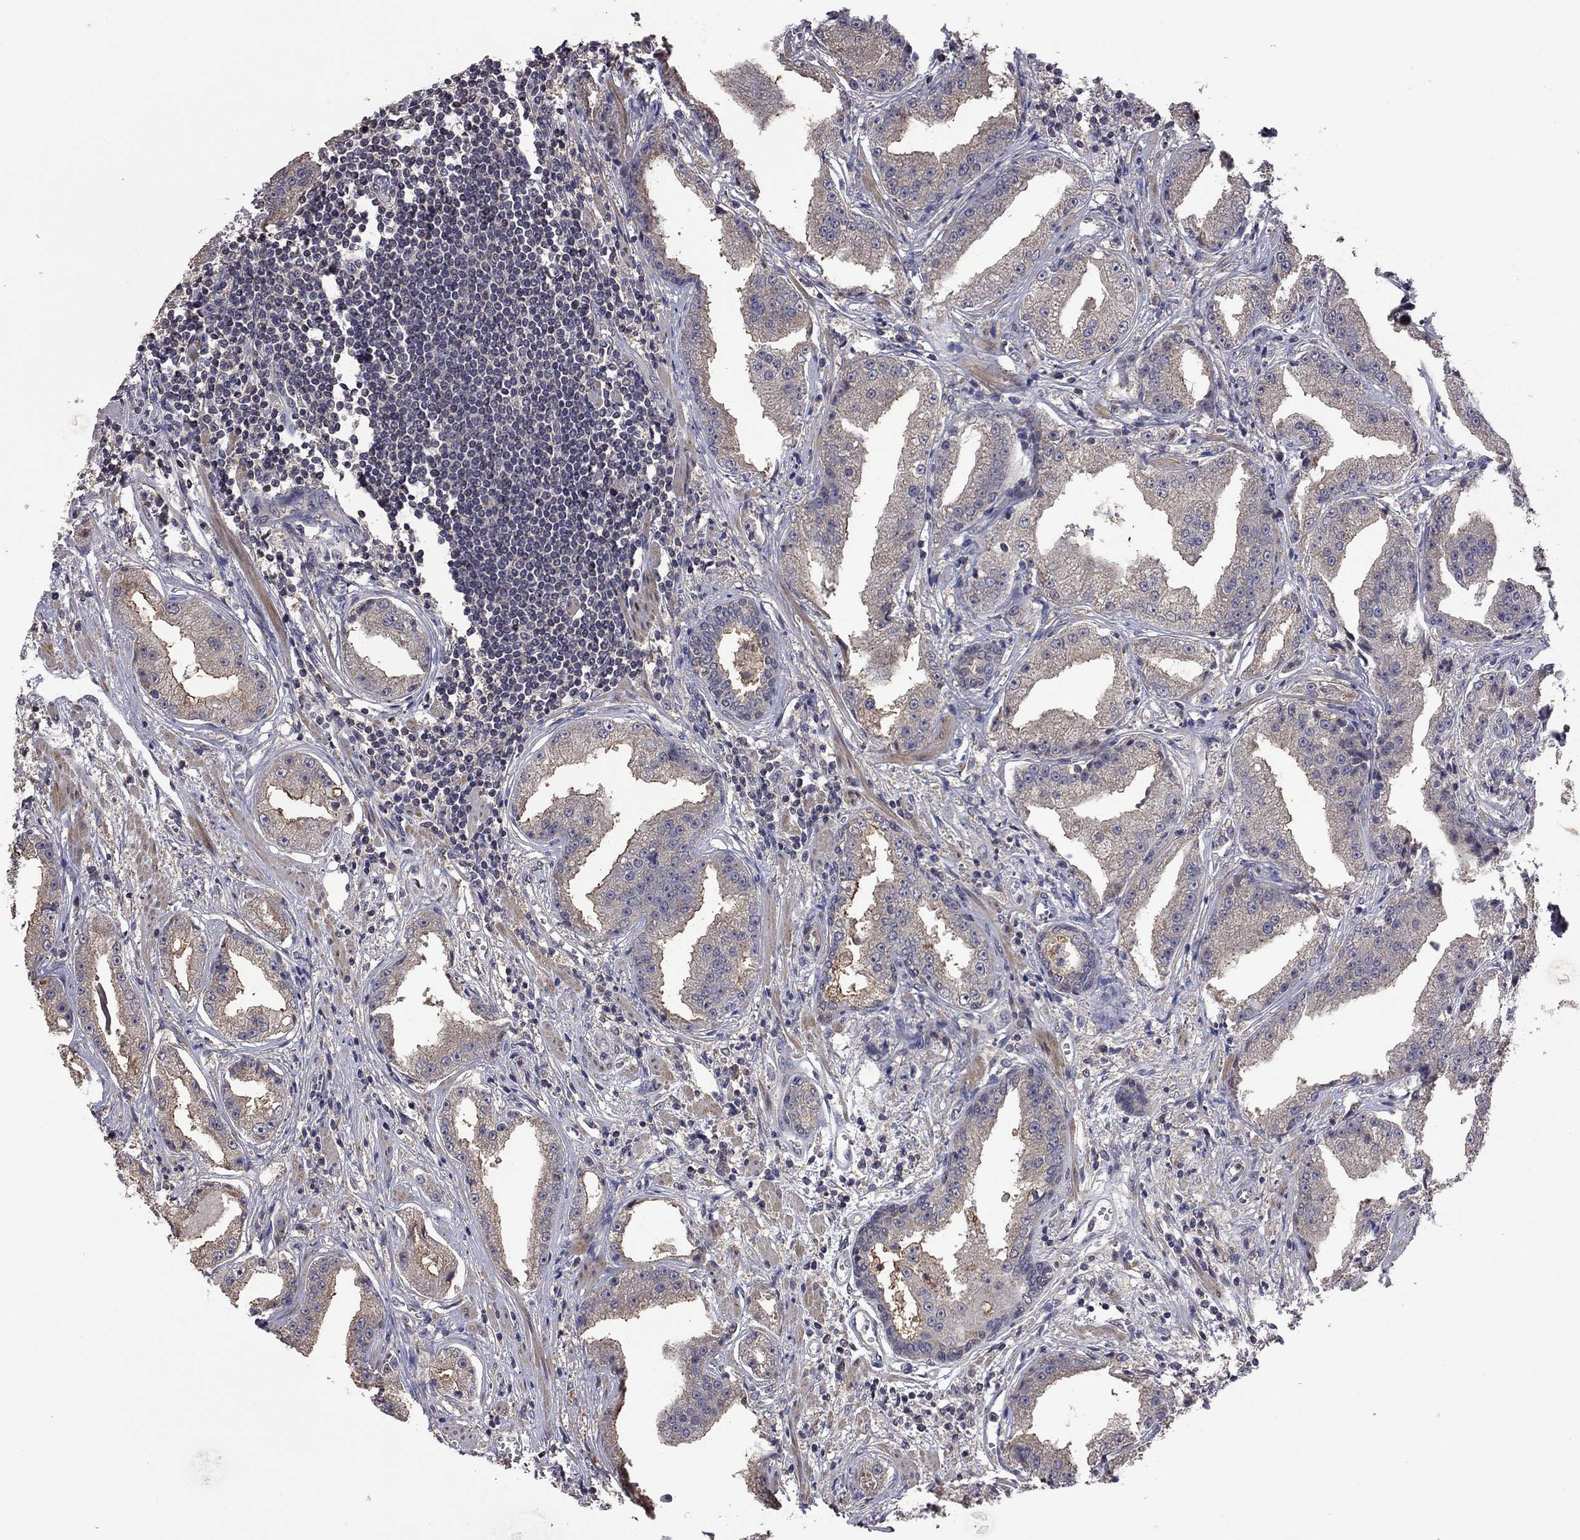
{"staining": {"intensity": "moderate", "quantity": "<25%", "location": "cytoplasmic/membranous"}, "tissue": "prostate cancer", "cell_type": "Tumor cells", "image_type": "cancer", "snomed": [{"axis": "morphology", "description": "Adenocarcinoma, Low grade"}, {"axis": "topography", "description": "Prostate"}], "caption": "High-magnification brightfield microscopy of prostate cancer (adenocarcinoma (low-grade)) stained with DAB (brown) and counterstained with hematoxylin (blue). tumor cells exhibit moderate cytoplasmic/membranous expression is seen in approximately<25% of cells. (DAB (3,3'-diaminobenzidine) IHC, brown staining for protein, blue staining for nuclei).", "gene": "TSNARE1", "patient": {"sex": "male", "age": 62}}